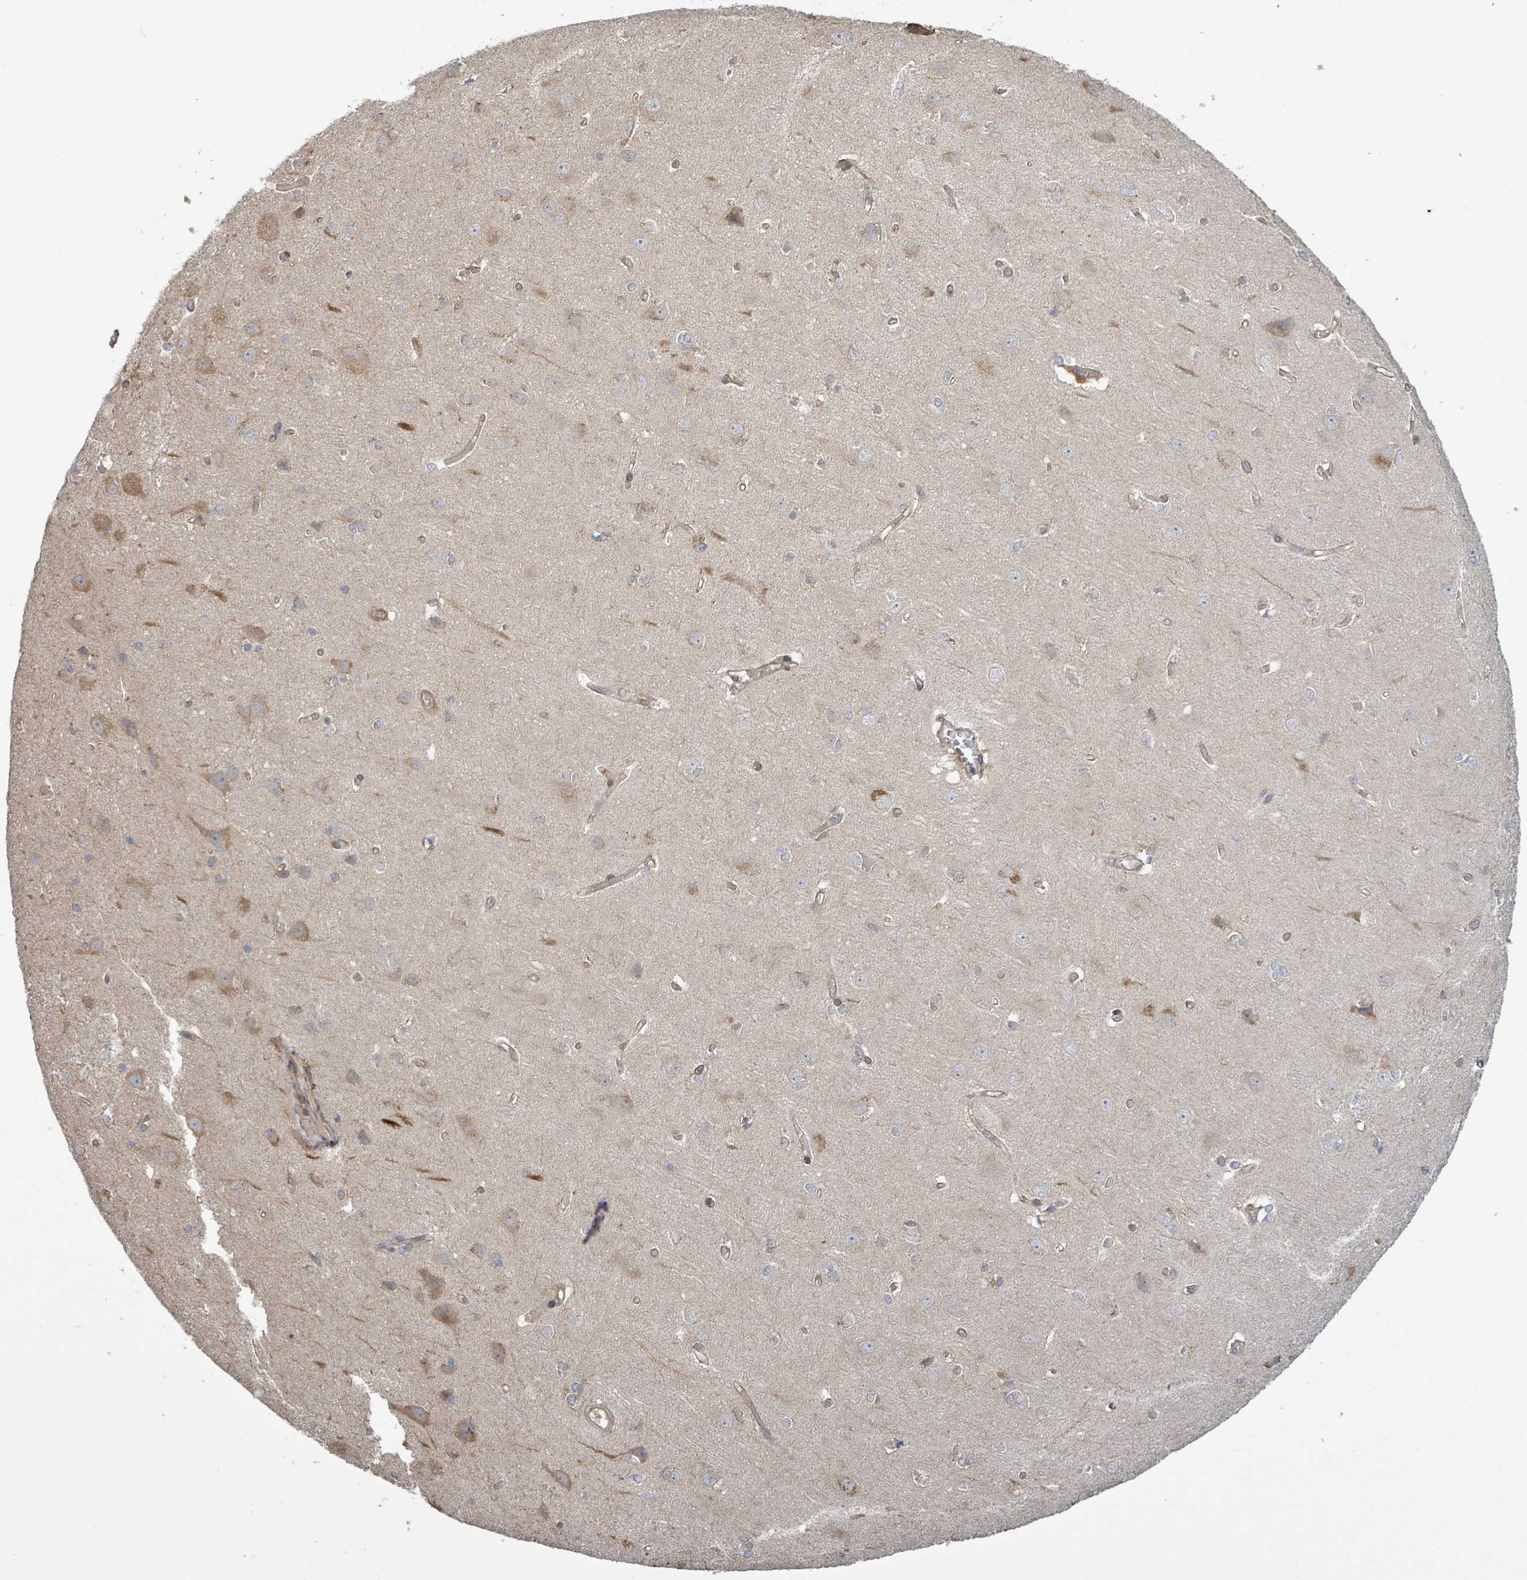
{"staining": {"intensity": "moderate", "quantity": ">75%", "location": "cytoplasmic/membranous"}, "tissue": "cerebral cortex", "cell_type": "Endothelial cells", "image_type": "normal", "snomed": [{"axis": "morphology", "description": "Normal tissue, NOS"}, {"axis": "topography", "description": "Cerebral cortex"}], "caption": "Cerebral cortex stained with immunohistochemistry exhibits moderate cytoplasmic/membranous staining in about >75% of endothelial cells.", "gene": "ARPIN", "patient": {"sex": "male", "age": 37}}